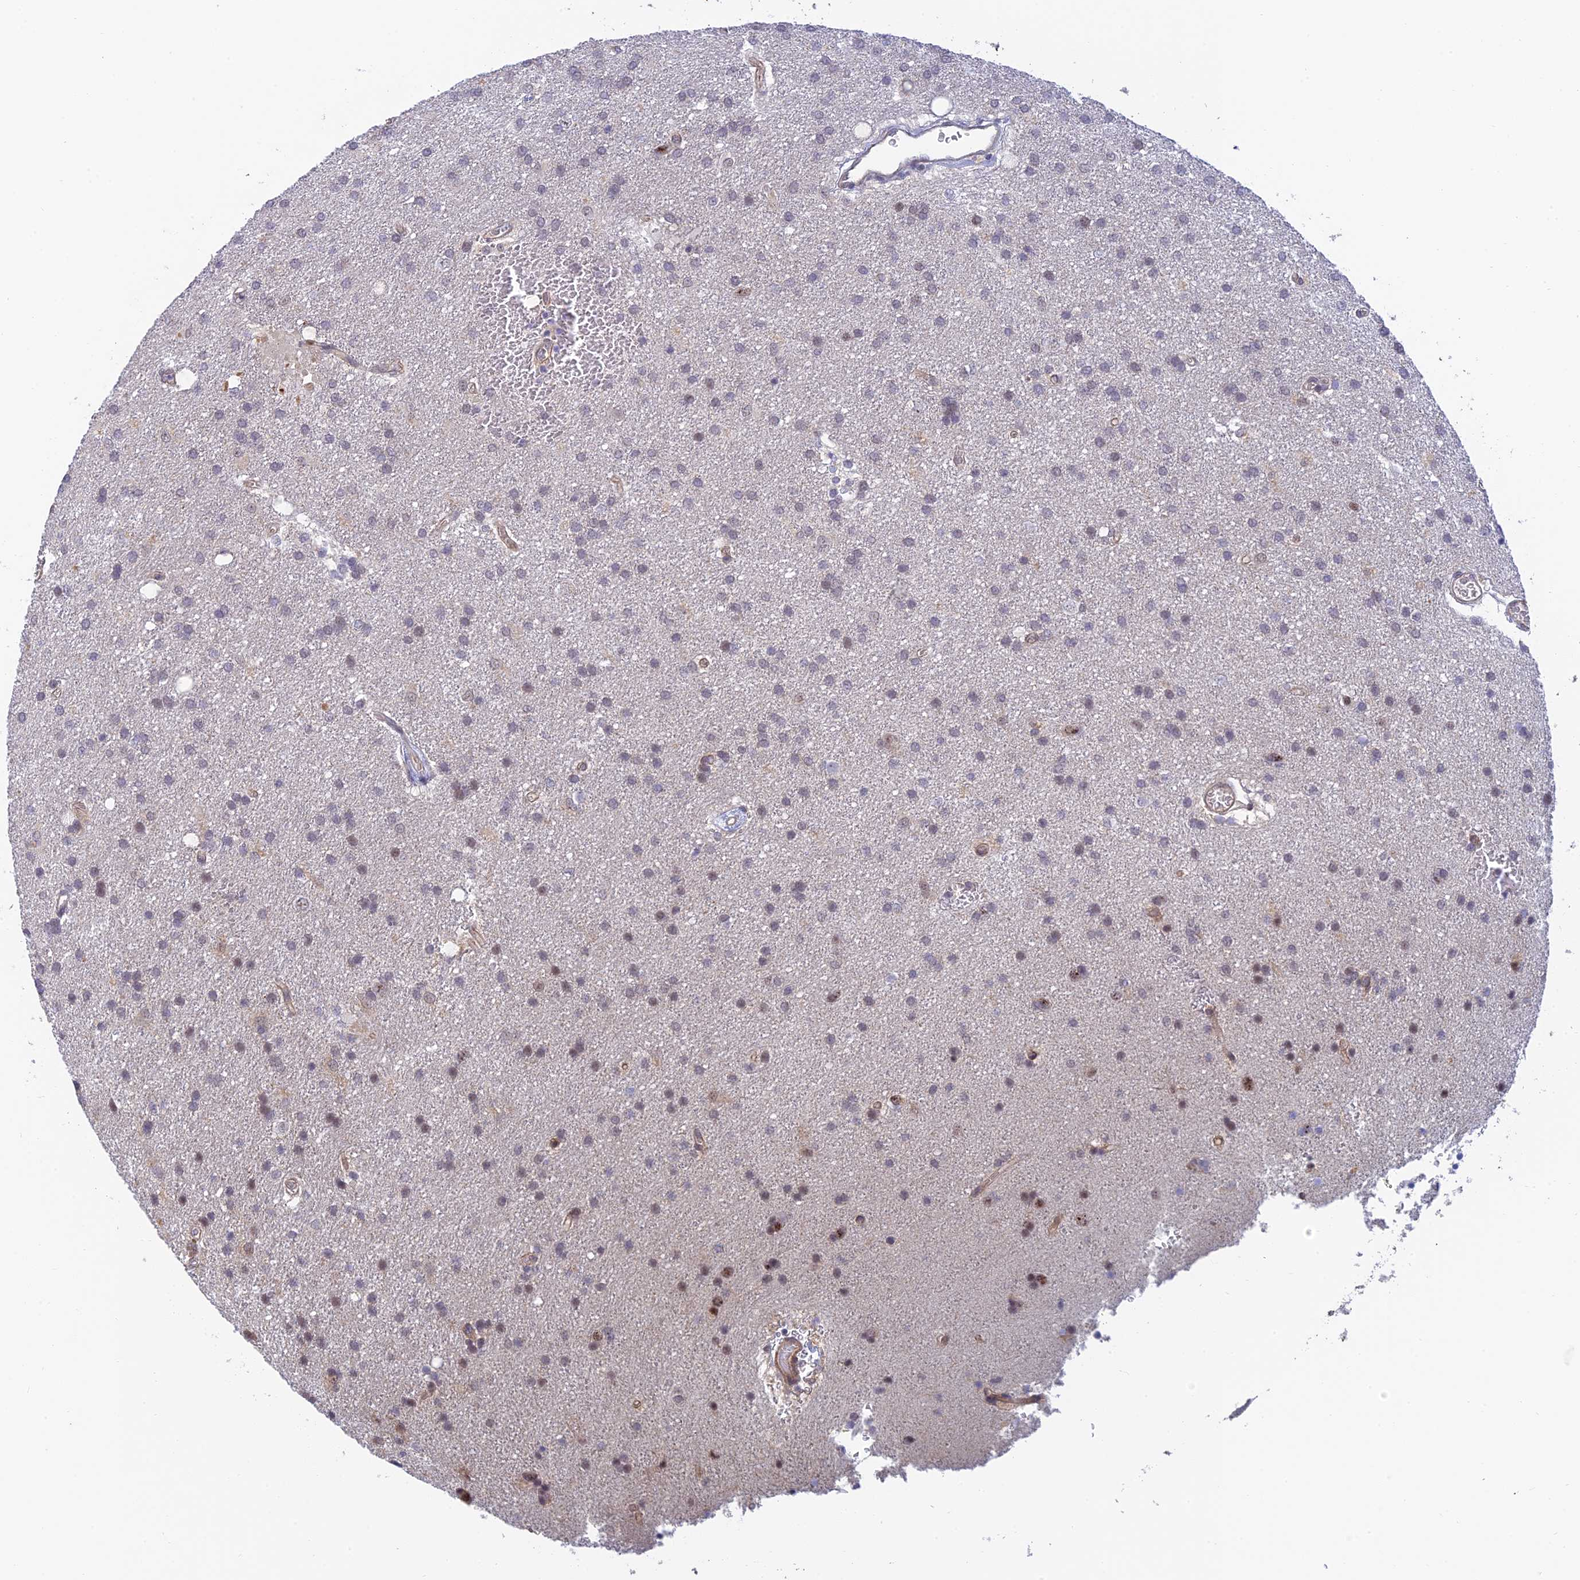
{"staining": {"intensity": "weak", "quantity": "25%-75%", "location": "nuclear"}, "tissue": "glioma", "cell_type": "Tumor cells", "image_type": "cancer", "snomed": [{"axis": "morphology", "description": "Glioma, malignant, Low grade"}, {"axis": "topography", "description": "Brain"}], "caption": "The immunohistochemical stain labels weak nuclear positivity in tumor cells of glioma tissue.", "gene": "CFAP92", "patient": {"sex": "male", "age": 66}}